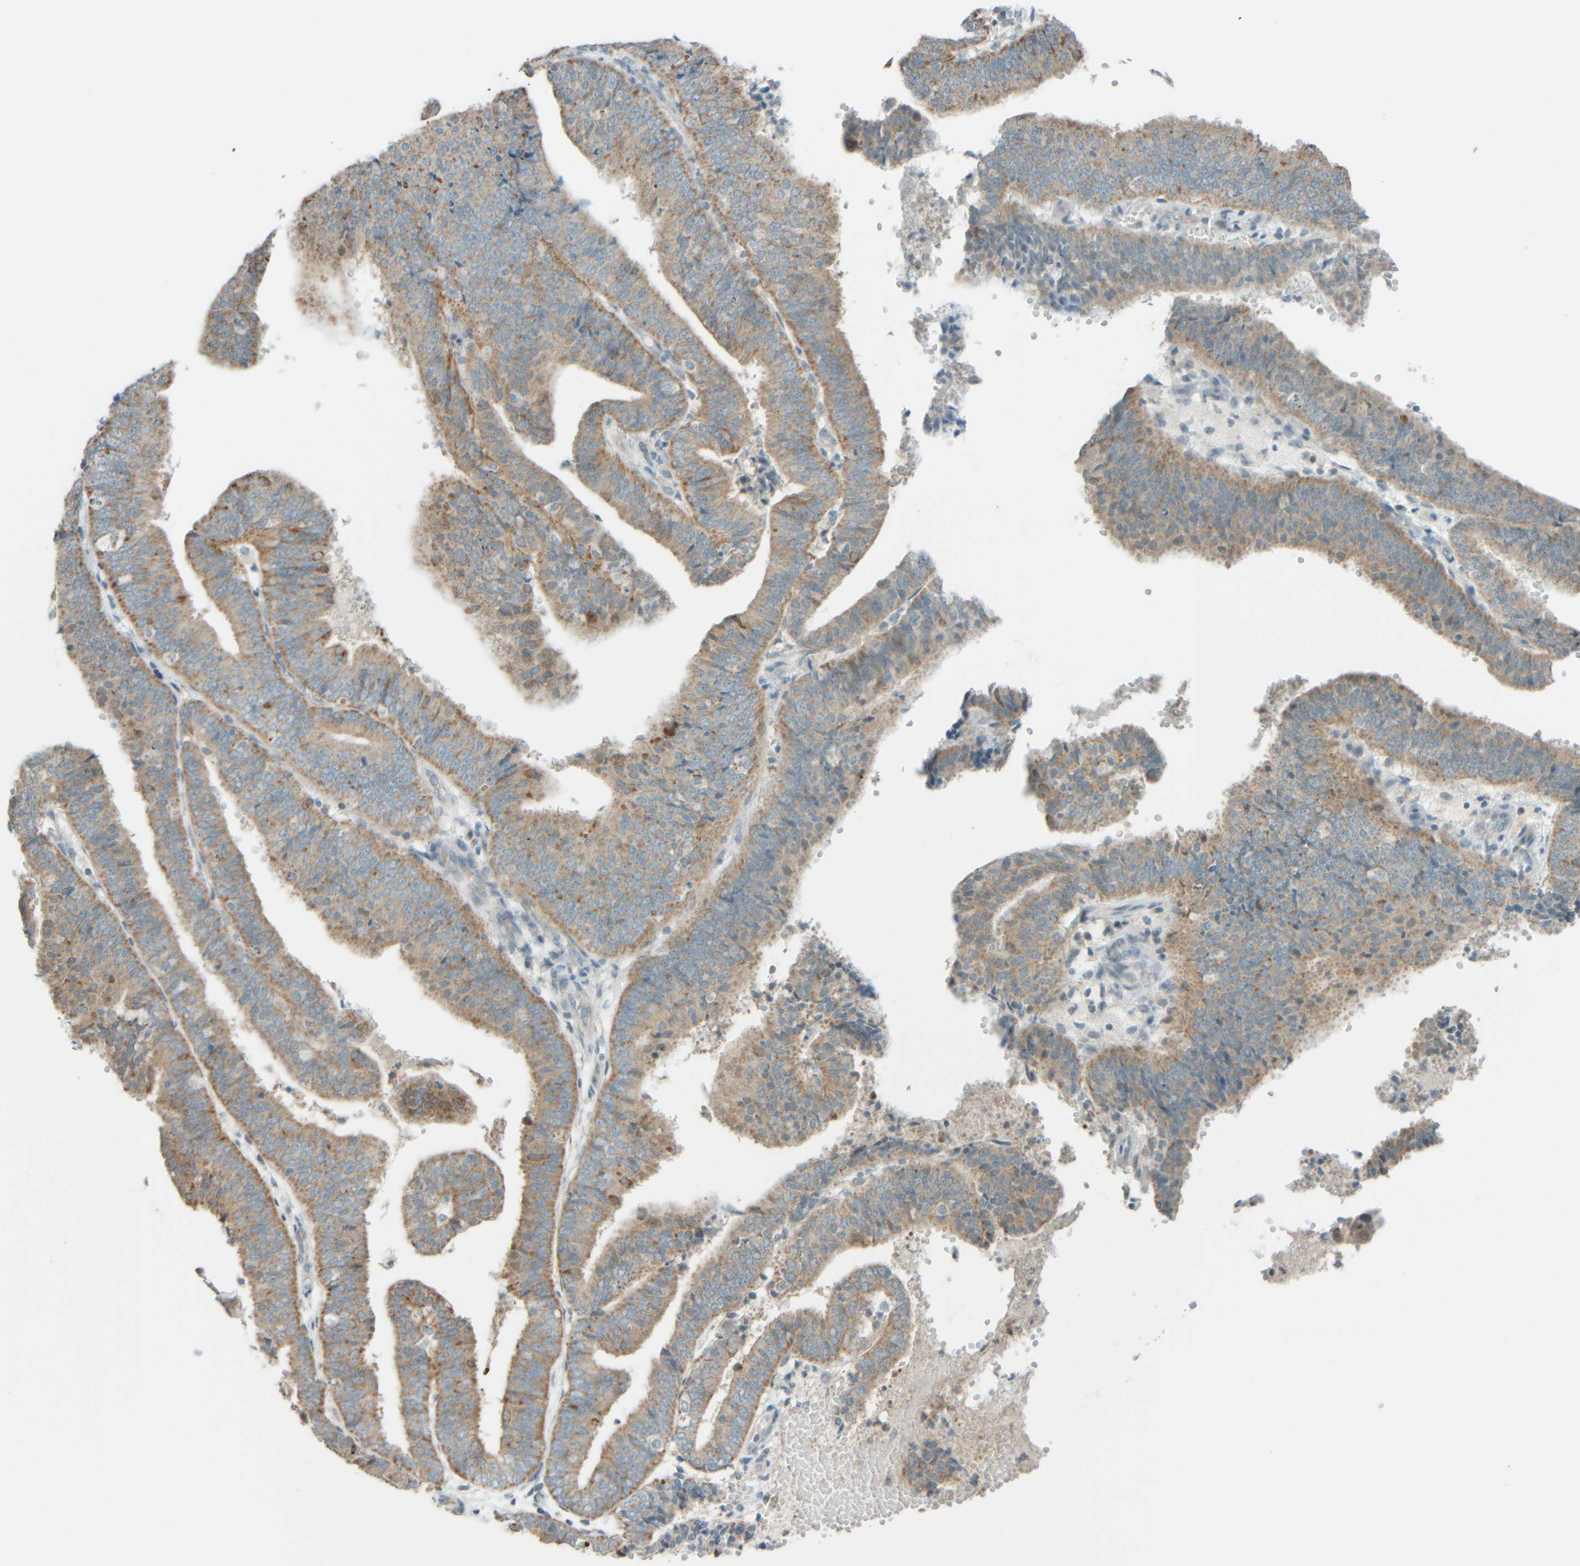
{"staining": {"intensity": "weak", "quantity": ">75%", "location": "cytoplasmic/membranous"}, "tissue": "endometrial cancer", "cell_type": "Tumor cells", "image_type": "cancer", "snomed": [{"axis": "morphology", "description": "Adenocarcinoma, NOS"}, {"axis": "topography", "description": "Endometrium"}], "caption": "Protein expression analysis of endometrial cancer (adenocarcinoma) reveals weak cytoplasmic/membranous staining in about >75% of tumor cells.", "gene": "PTGES3L-AARSD1", "patient": {"sex": "female", "age": 63}}